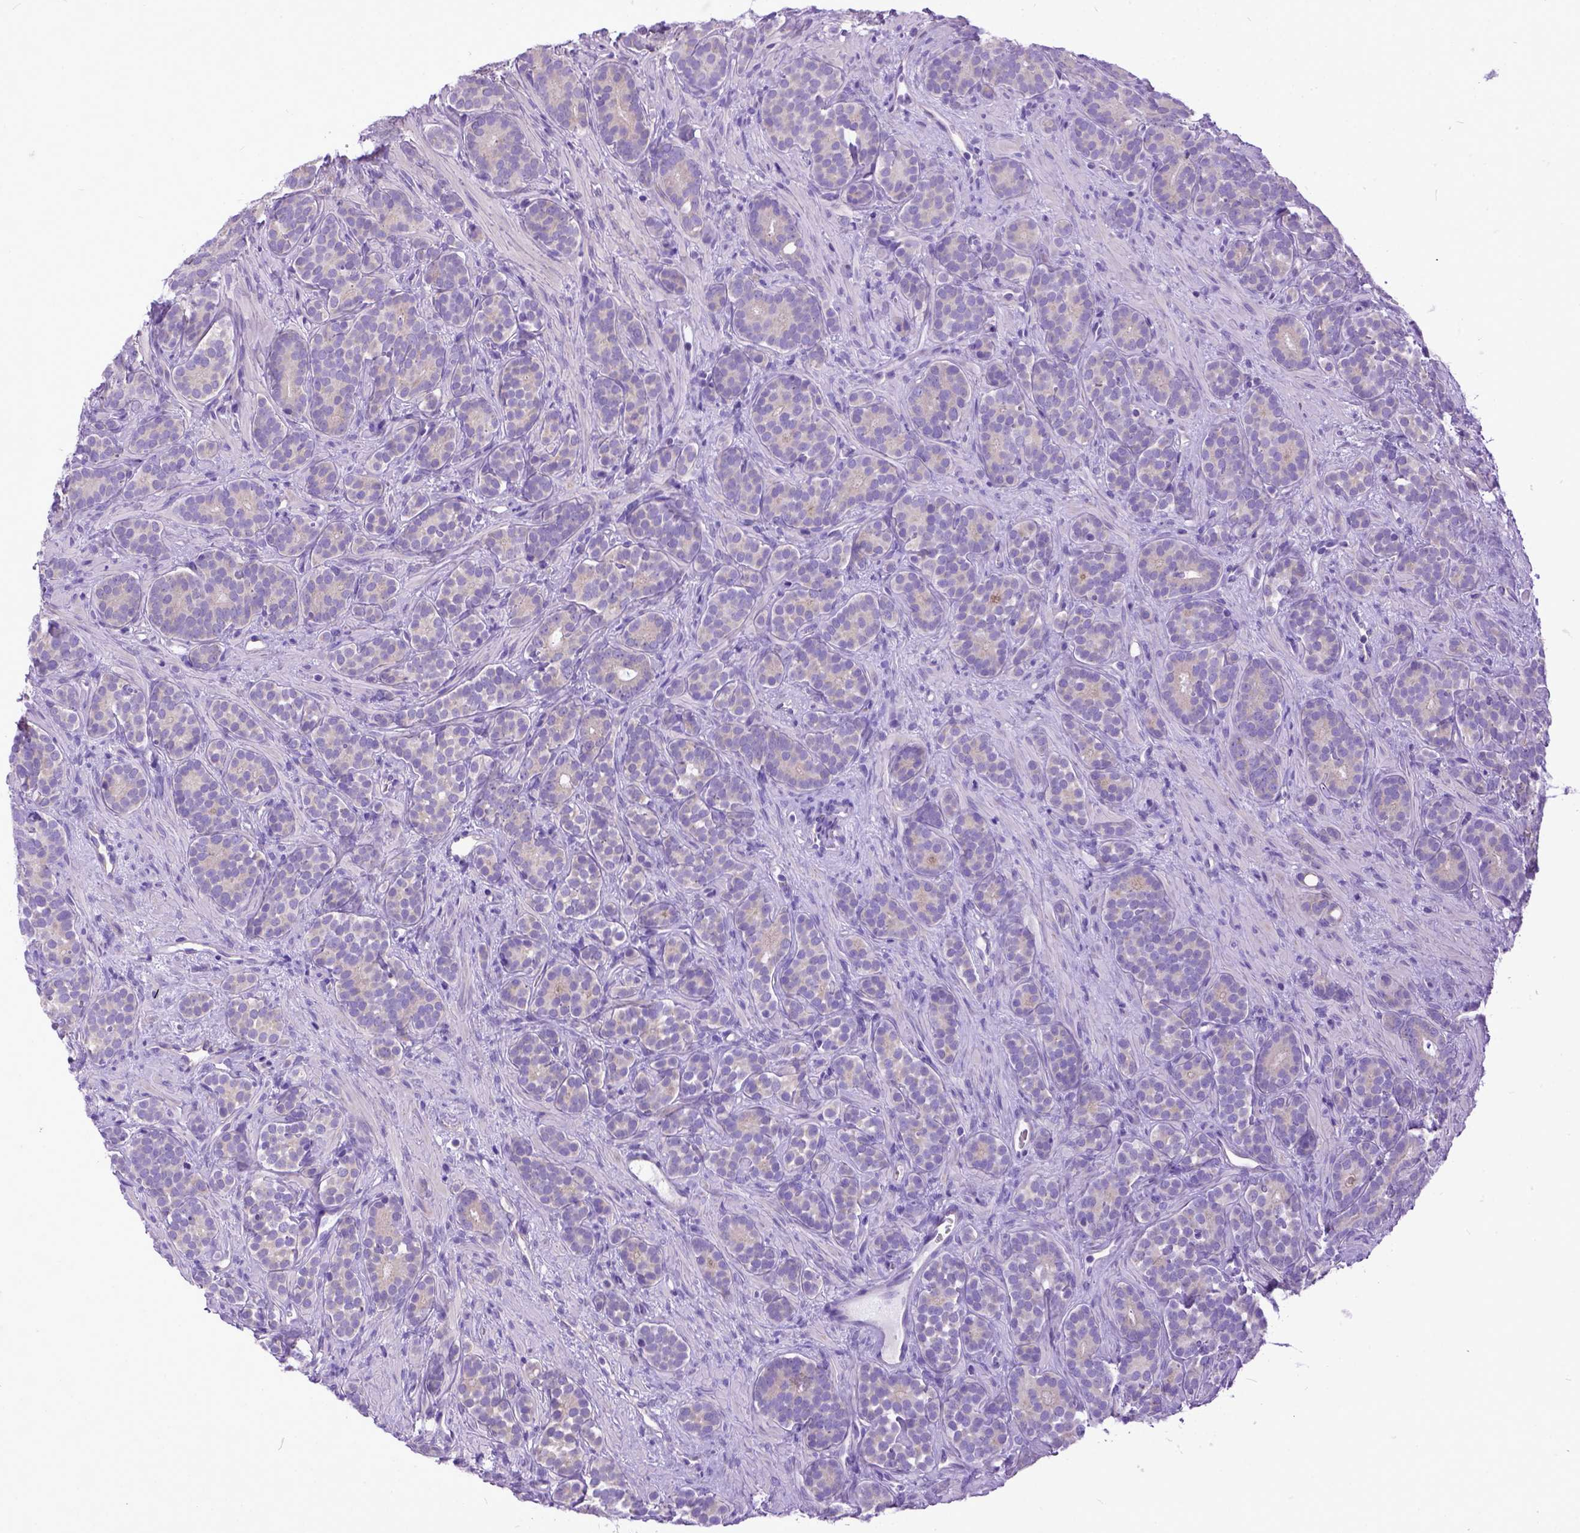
{"staining": {"intensity": "negative", "quantity": "none", "location": "none"}, "tissue": "prostate cancer", "cell_type": "Tumor cells", "image_type": "cancer", "snomed": [{"axis": "morphology", "description": "Adenocarcinoma, High grade"}, {"axis": "topography", "description": "Prostate"}], "caption": "The photomicrograph reveals no staining of tumor cells in prostate adenocarcinoma (high-grade).", "gene": "PPL", "patient": {"sex": "male", "age": 84}}